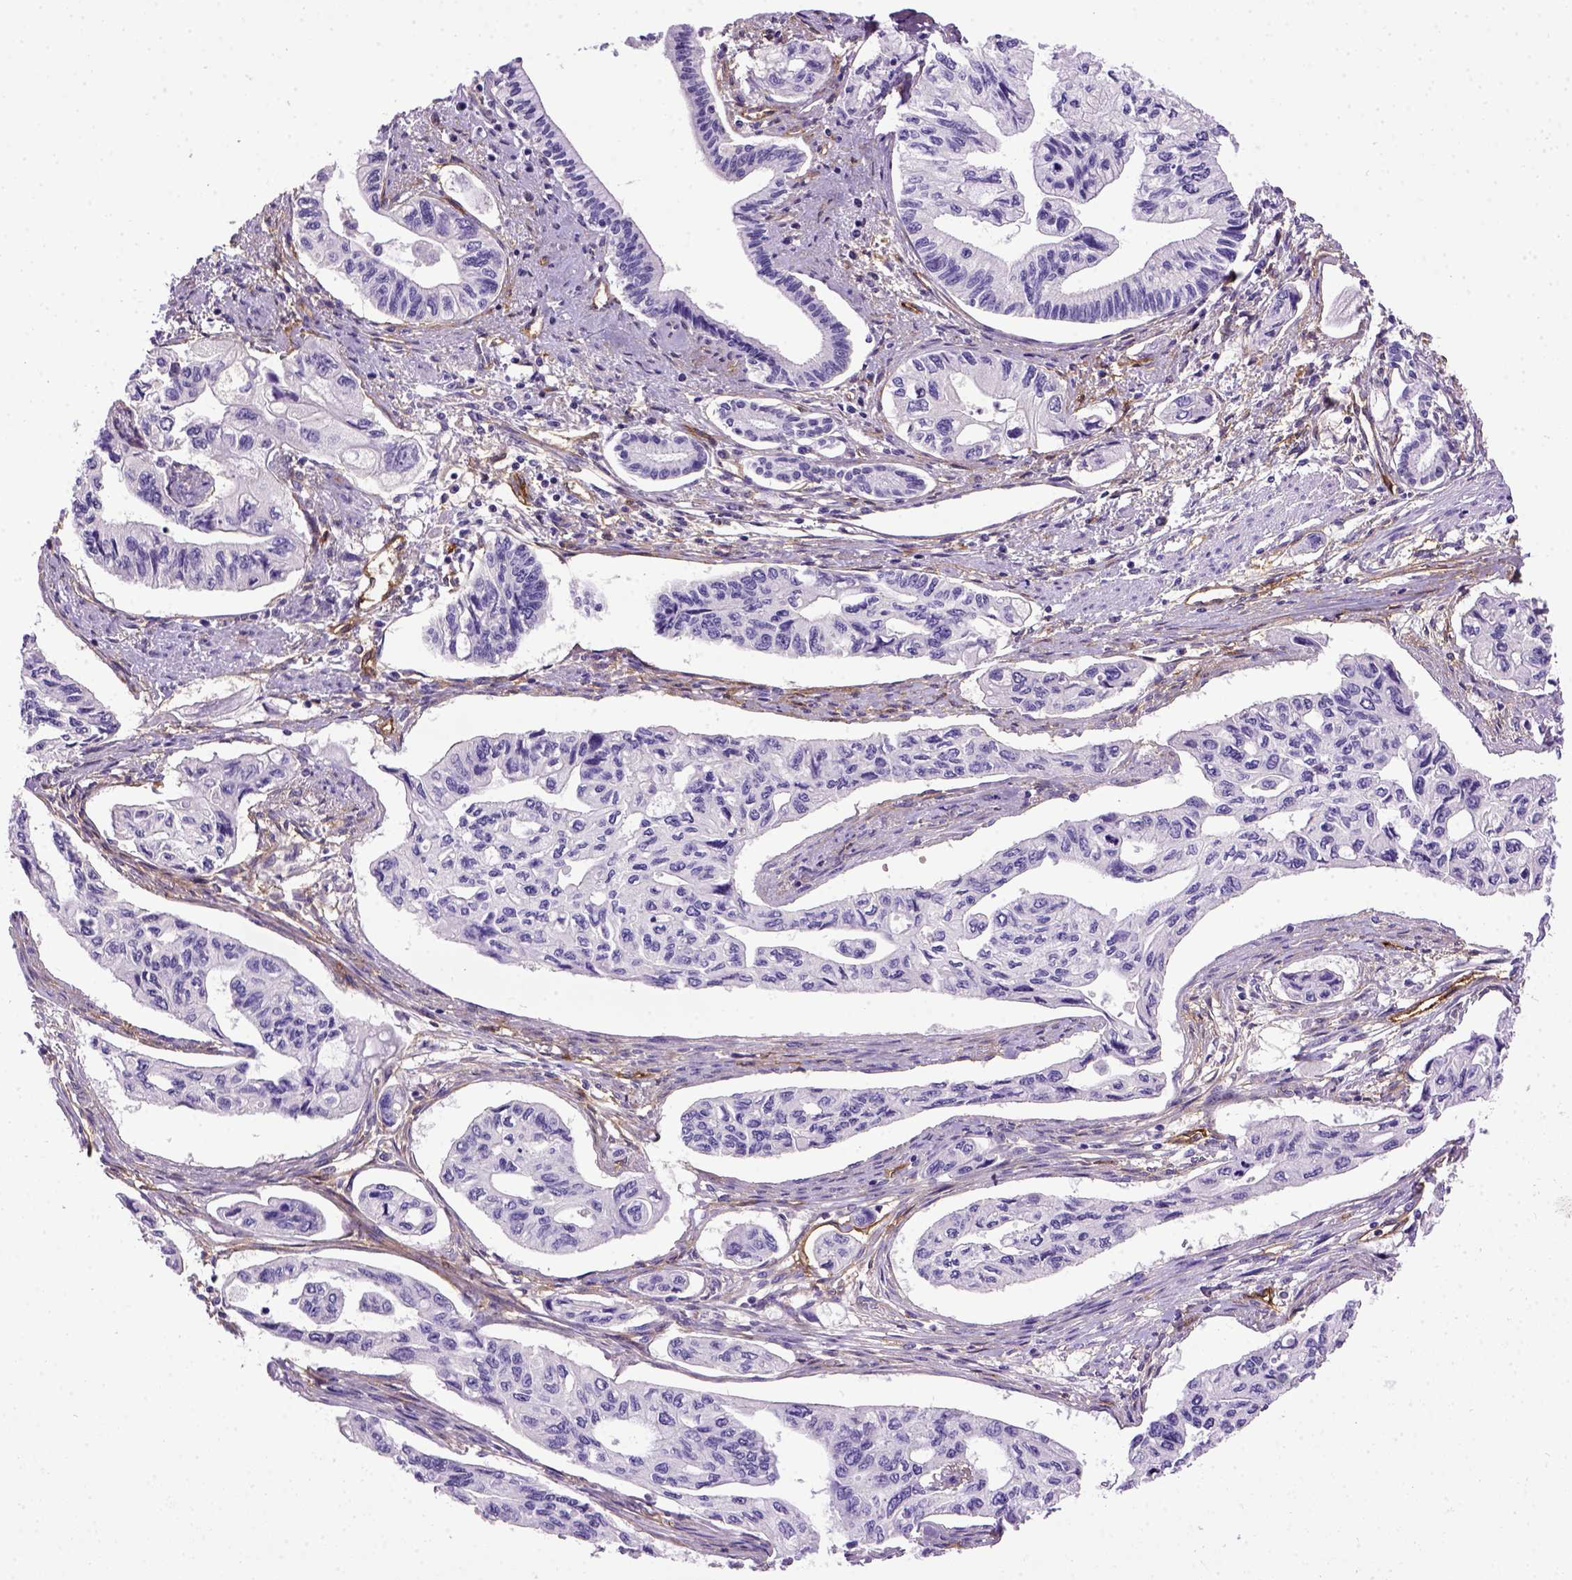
{"staining": {"intensity": "negative", "quantity": "none", "location": "none"}, "tissue": "pancreatic cancer", "cell_type": "Tumor cells", "image_type": "cancer", "snomed": [{"axis": "morphology", "description": "Adenocarcinoma, NOS"}, {"axis": "topography", "description": "Pancreas"}], "caption": "DAB immunohistochemical staining of human adenocarcinoma (pancreatic) demonstrates no significant expression in tumor cells. The staining is performed using DAB (3,3'-diaminobenzidine) brown chromogen with nuclei counter-stained in using hematoxylin.", "gene": "ENG", "patient": {"sex": "female", "age": 76}}